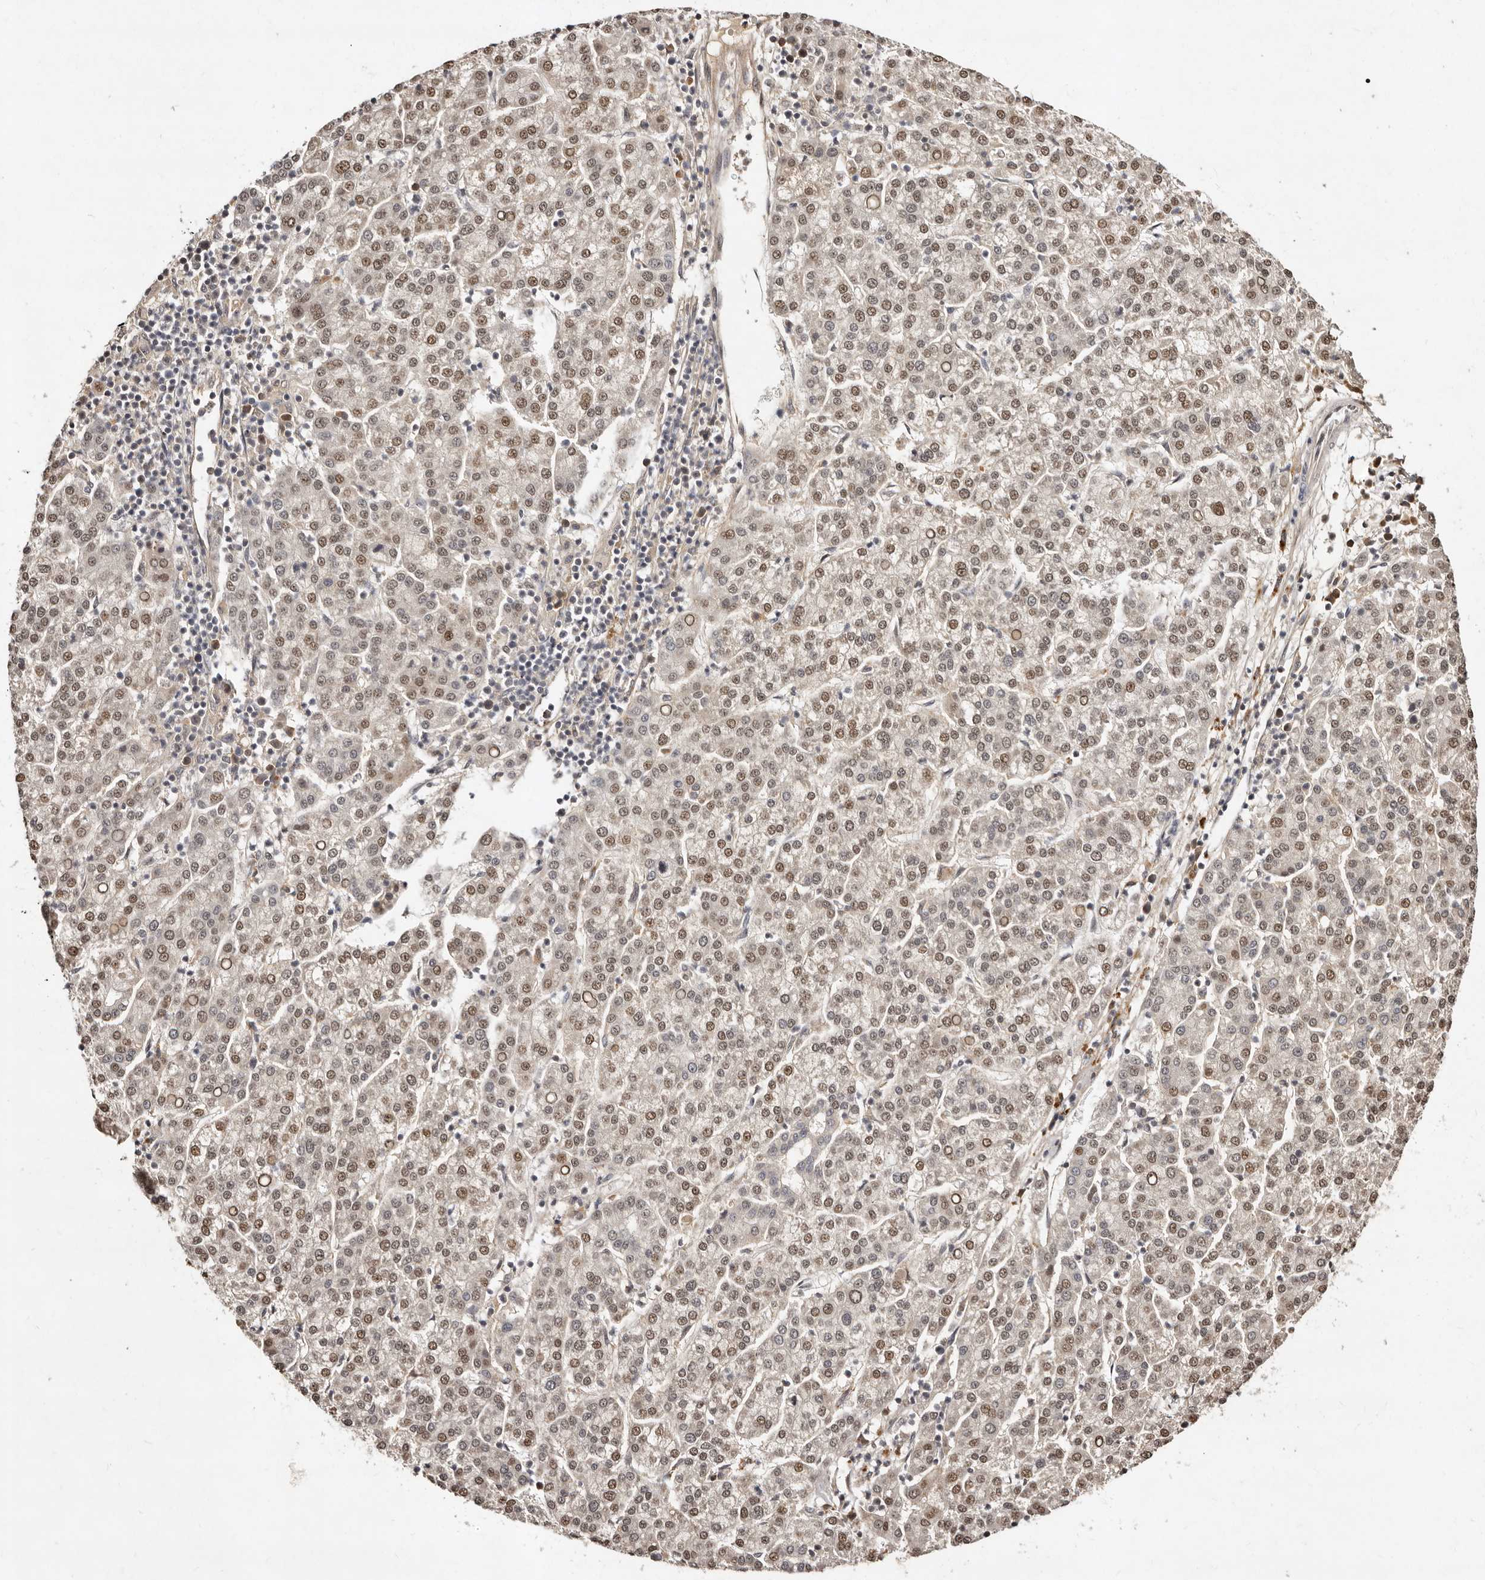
{"staining": {"intensity": "moderate", "quantity": ">75%", "location": "nuclear"}, "tissue": "liver cancer", "cell_type": "Tumor cells", "image_type": "cancer", "snomed": [{"axis": "morphology", "description": "Carcinoma, Hepatocellular, NOS"}, {"axis": "topography", "description": "Liver"}], "caption": "Human liver hepatocellular carcinoma stained with a protein marker demonstrates moderate staining in tumor cells.", "gene": "LCORL", "patient": {"sex": "female", "age": 58}}